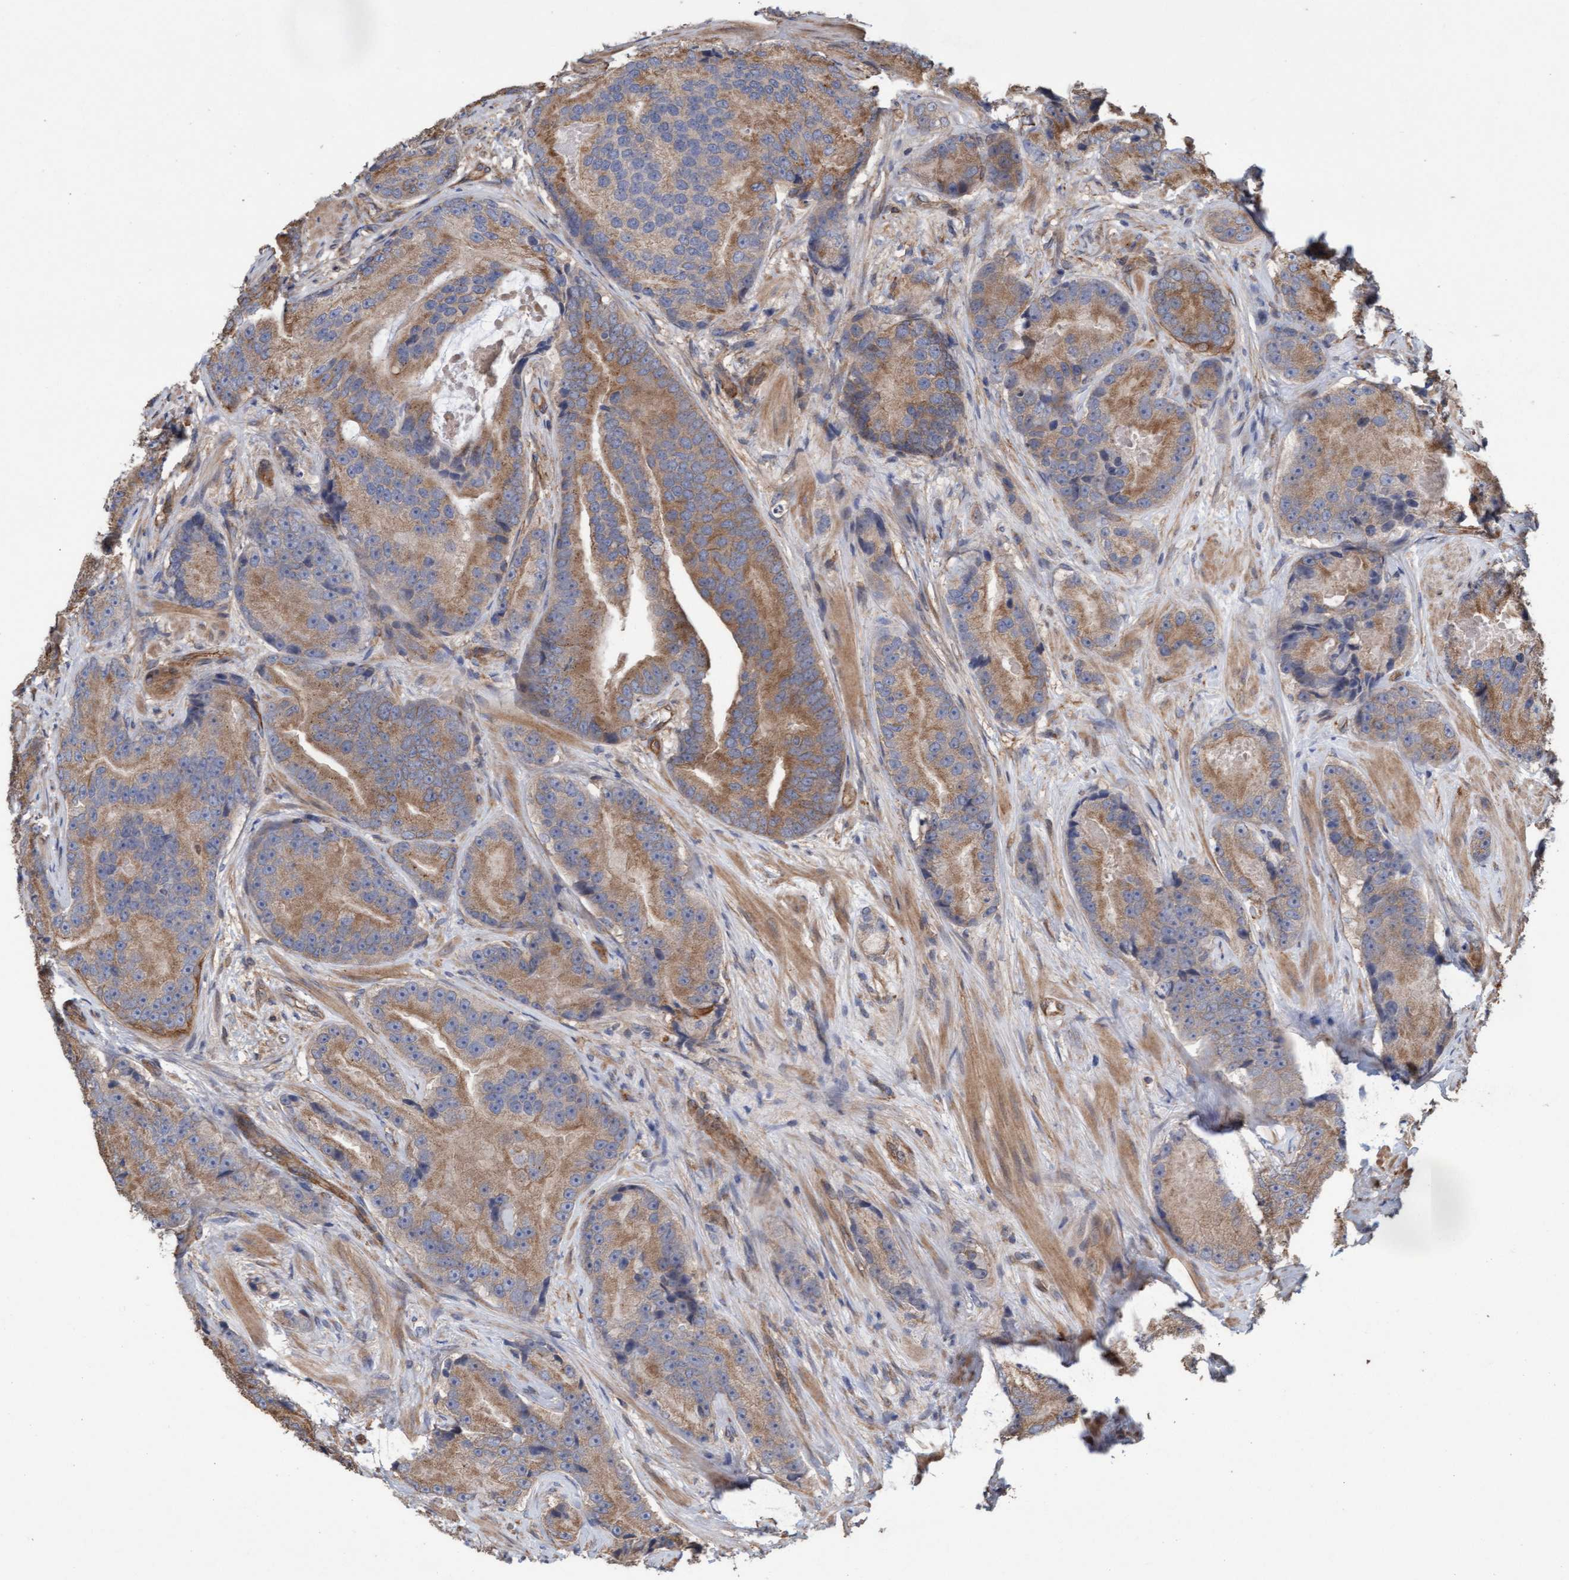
{"staining": {"intensity": "moderate", "quantity": ">75%", "location": "cytoplasmic/membranous"}, "tissue": "prostate cancer", "cell_type": "Tumor cells", "image_type": "cancer", "snomed": [{"axis": "morphology", "description": "Adenocarcinoma, High grade"}, {"axis": "topography", "description": "Prostate"}], "caption": "Tumor cells display medium levels of moderate cytoplasmic/membranous staining in approximately >75% of cells in human prostate cancer.", "gene": "CDC42EP4", "patient": {"sex": "male", "age": 55}}